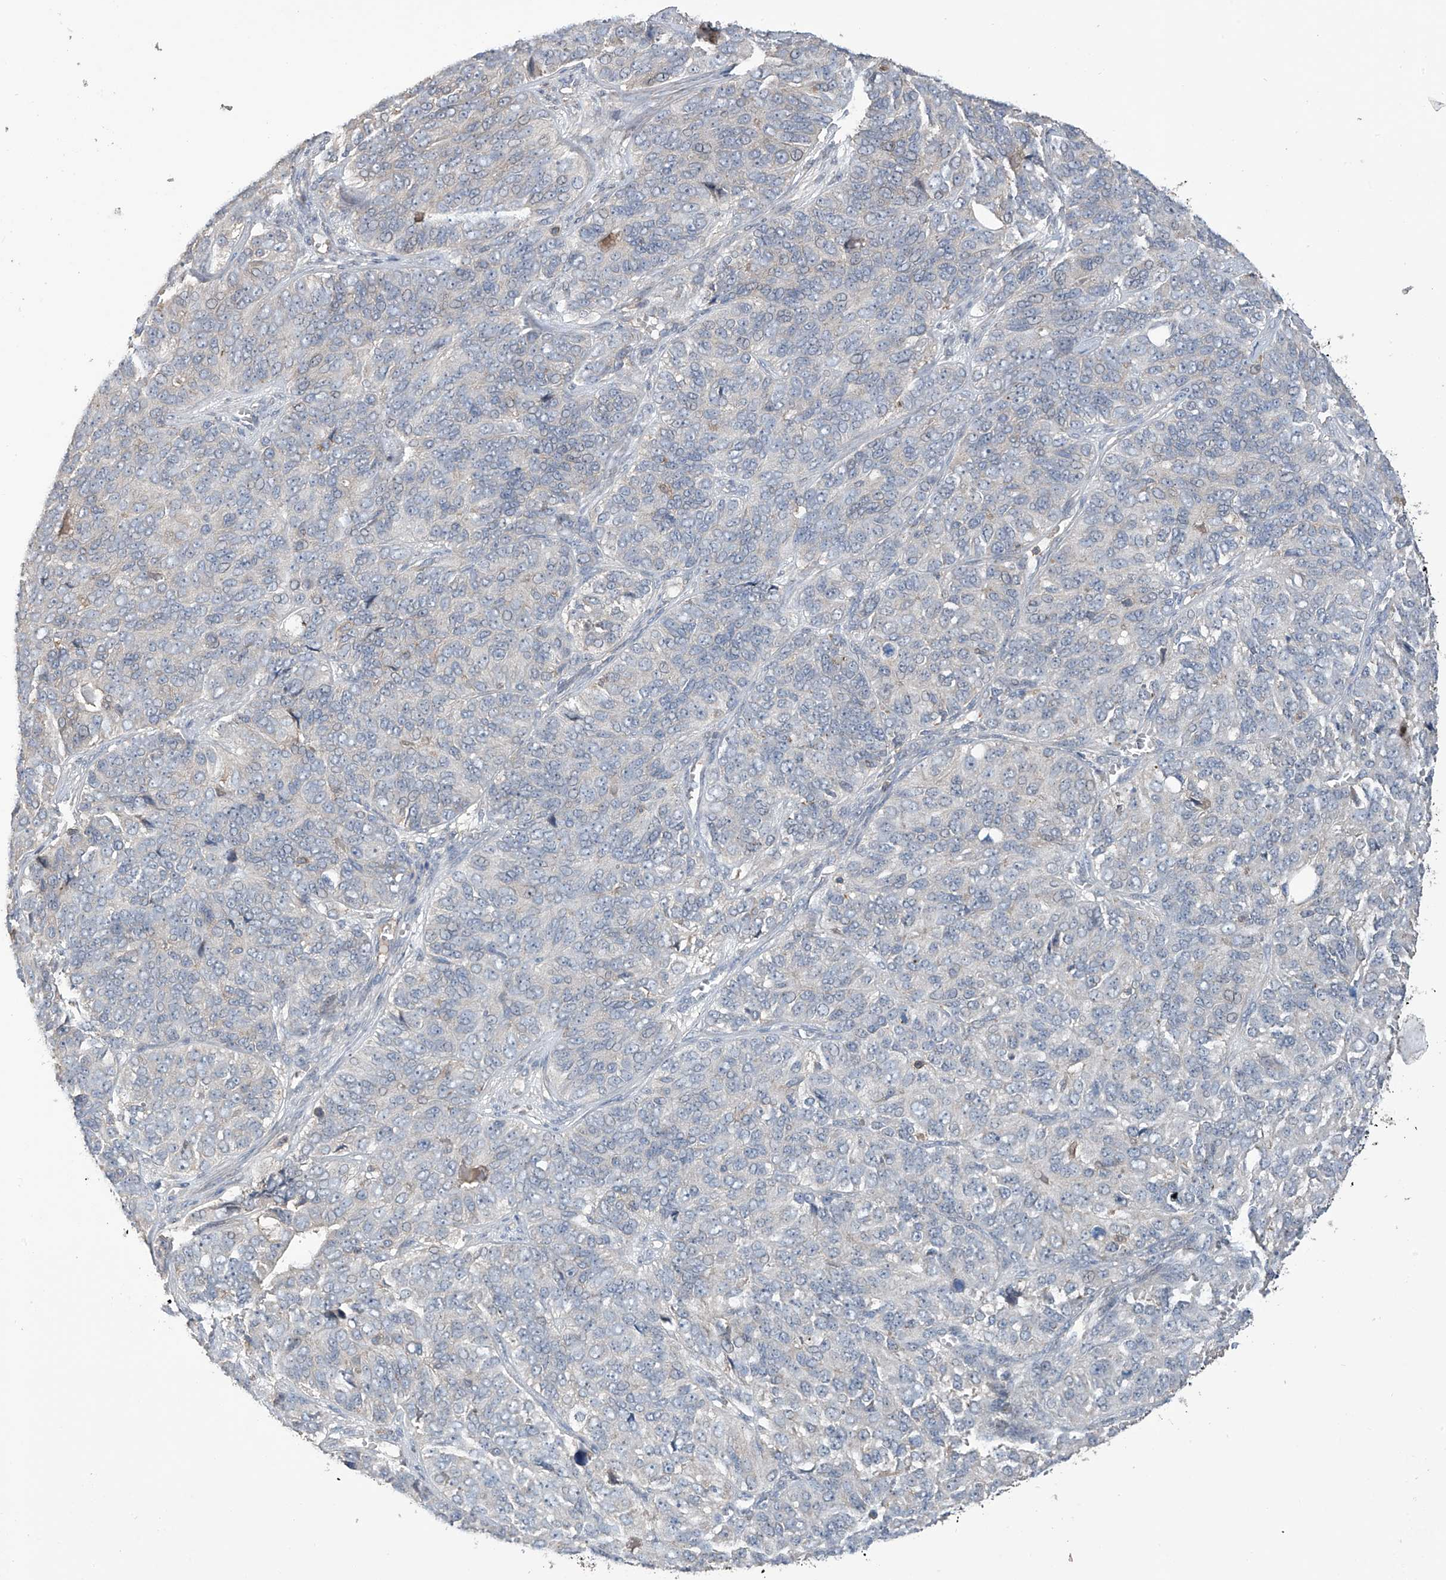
{"staining": {"intensity": "negative", "quantity": "none", "location": "none"}, "tissue": "ovarian cancer", "cell_type": "Tumor cells", "image_type": "cancer", "snomed": [{"axis": "morphology", "description": "Carcinoma, endometroid"}, {"axis": "topography", "description": "Ovary"}], "caption": "Protein analysis of ovarian cancer shows no significant positivity in tumor cells.", "gene": "SLFN14", "patient": {"sex": "female", "age": 51}}